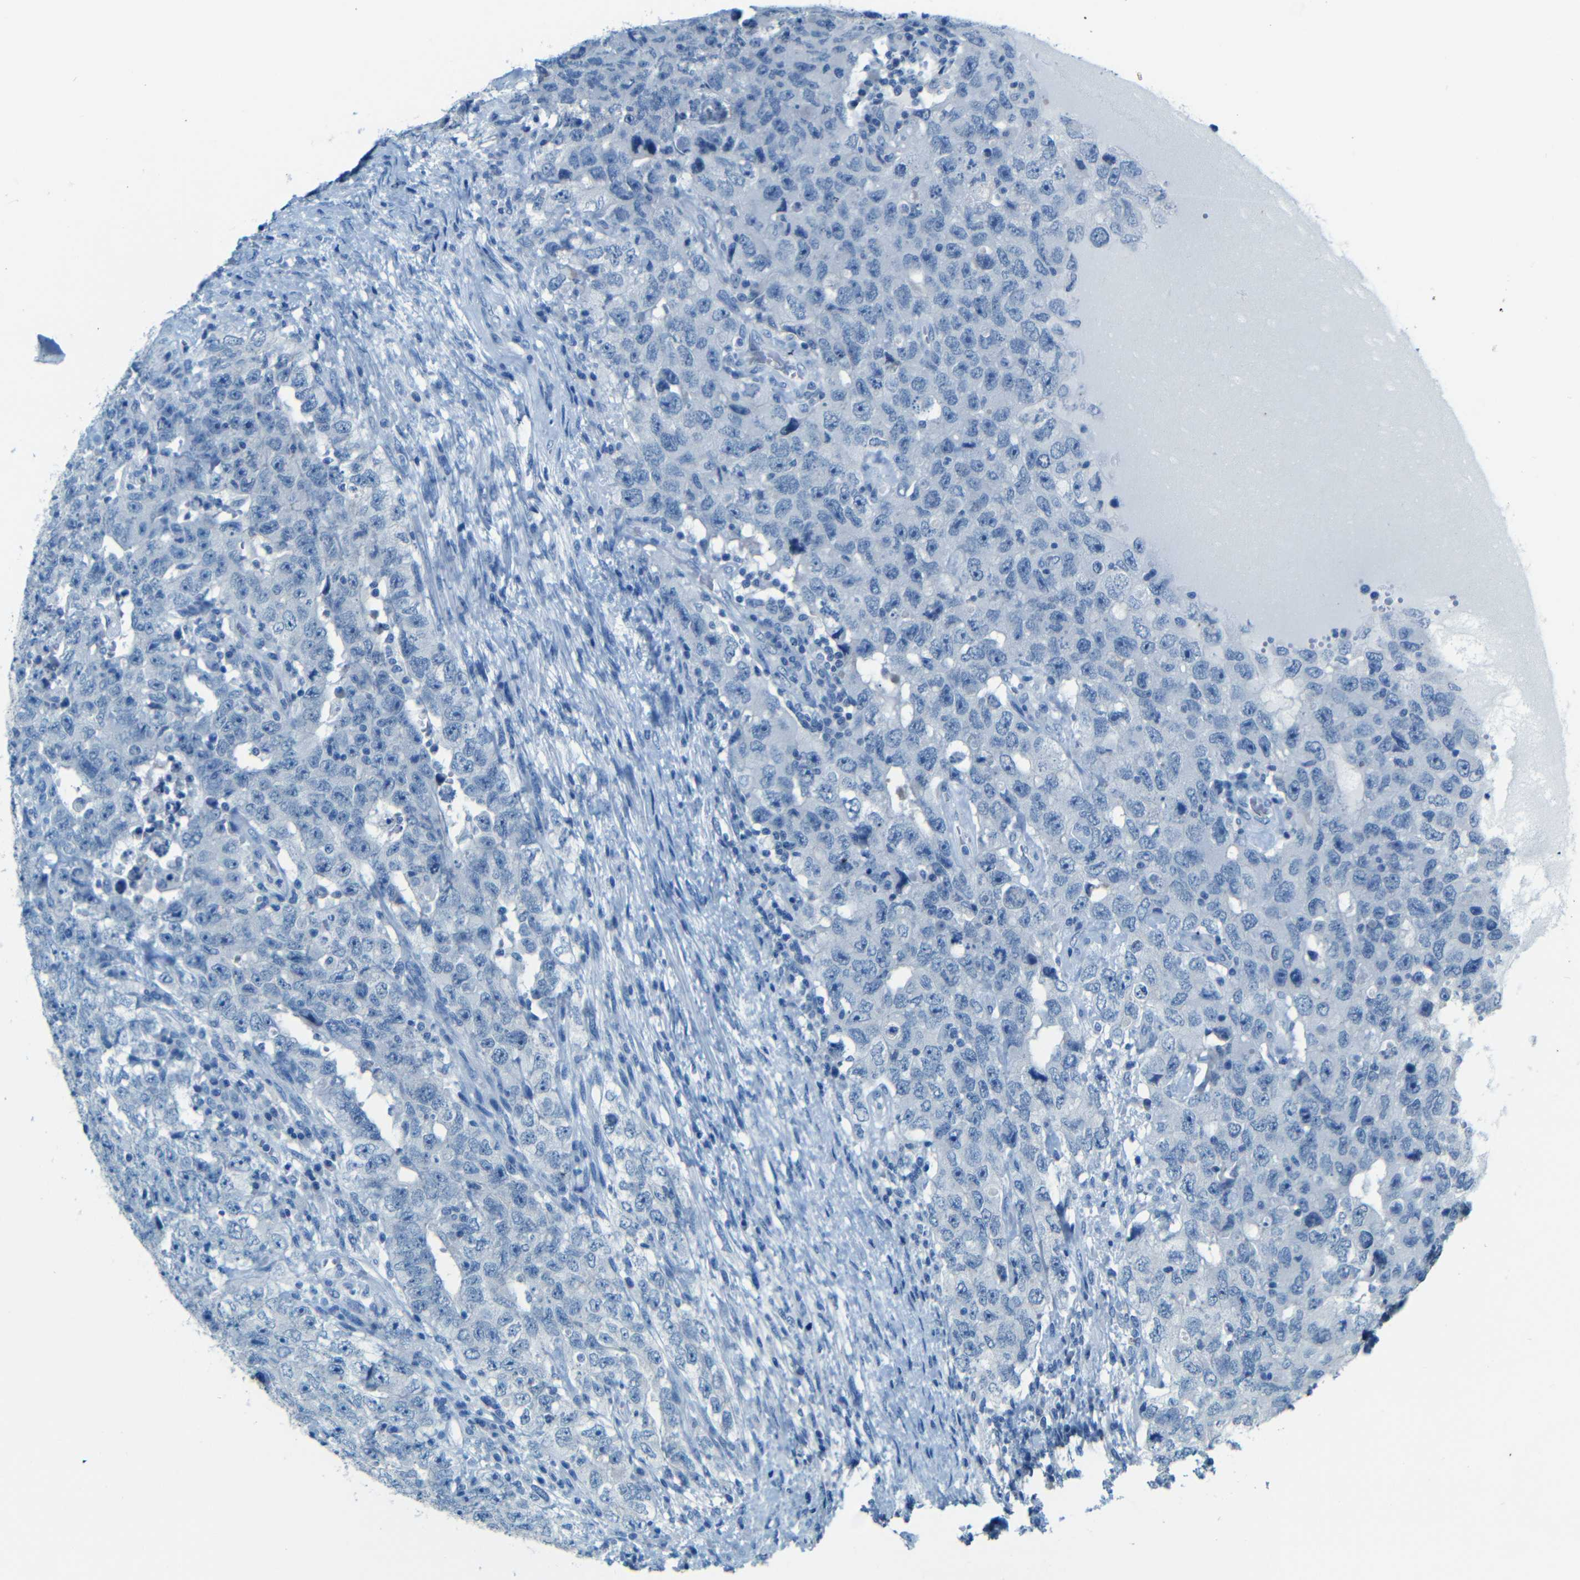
{"staining": {"intensity": "negative", "quantity": "none", "location": "none"}, "tissue": "testis cancer", "cell_type": "Tumor cells", "image_type": "cancer", "snomed": [{"axis": "morphology", "description": "Carcinoma, Embryonal, NOS"}, {"axis": "topography", "description": "Testis"}], "caption": "Testis embryonal carcinoma stained for a protein using IHC shows no expression tumor cells.", "gene": "ZMAT1", "patient": {"sex": "male", "age": 26}}